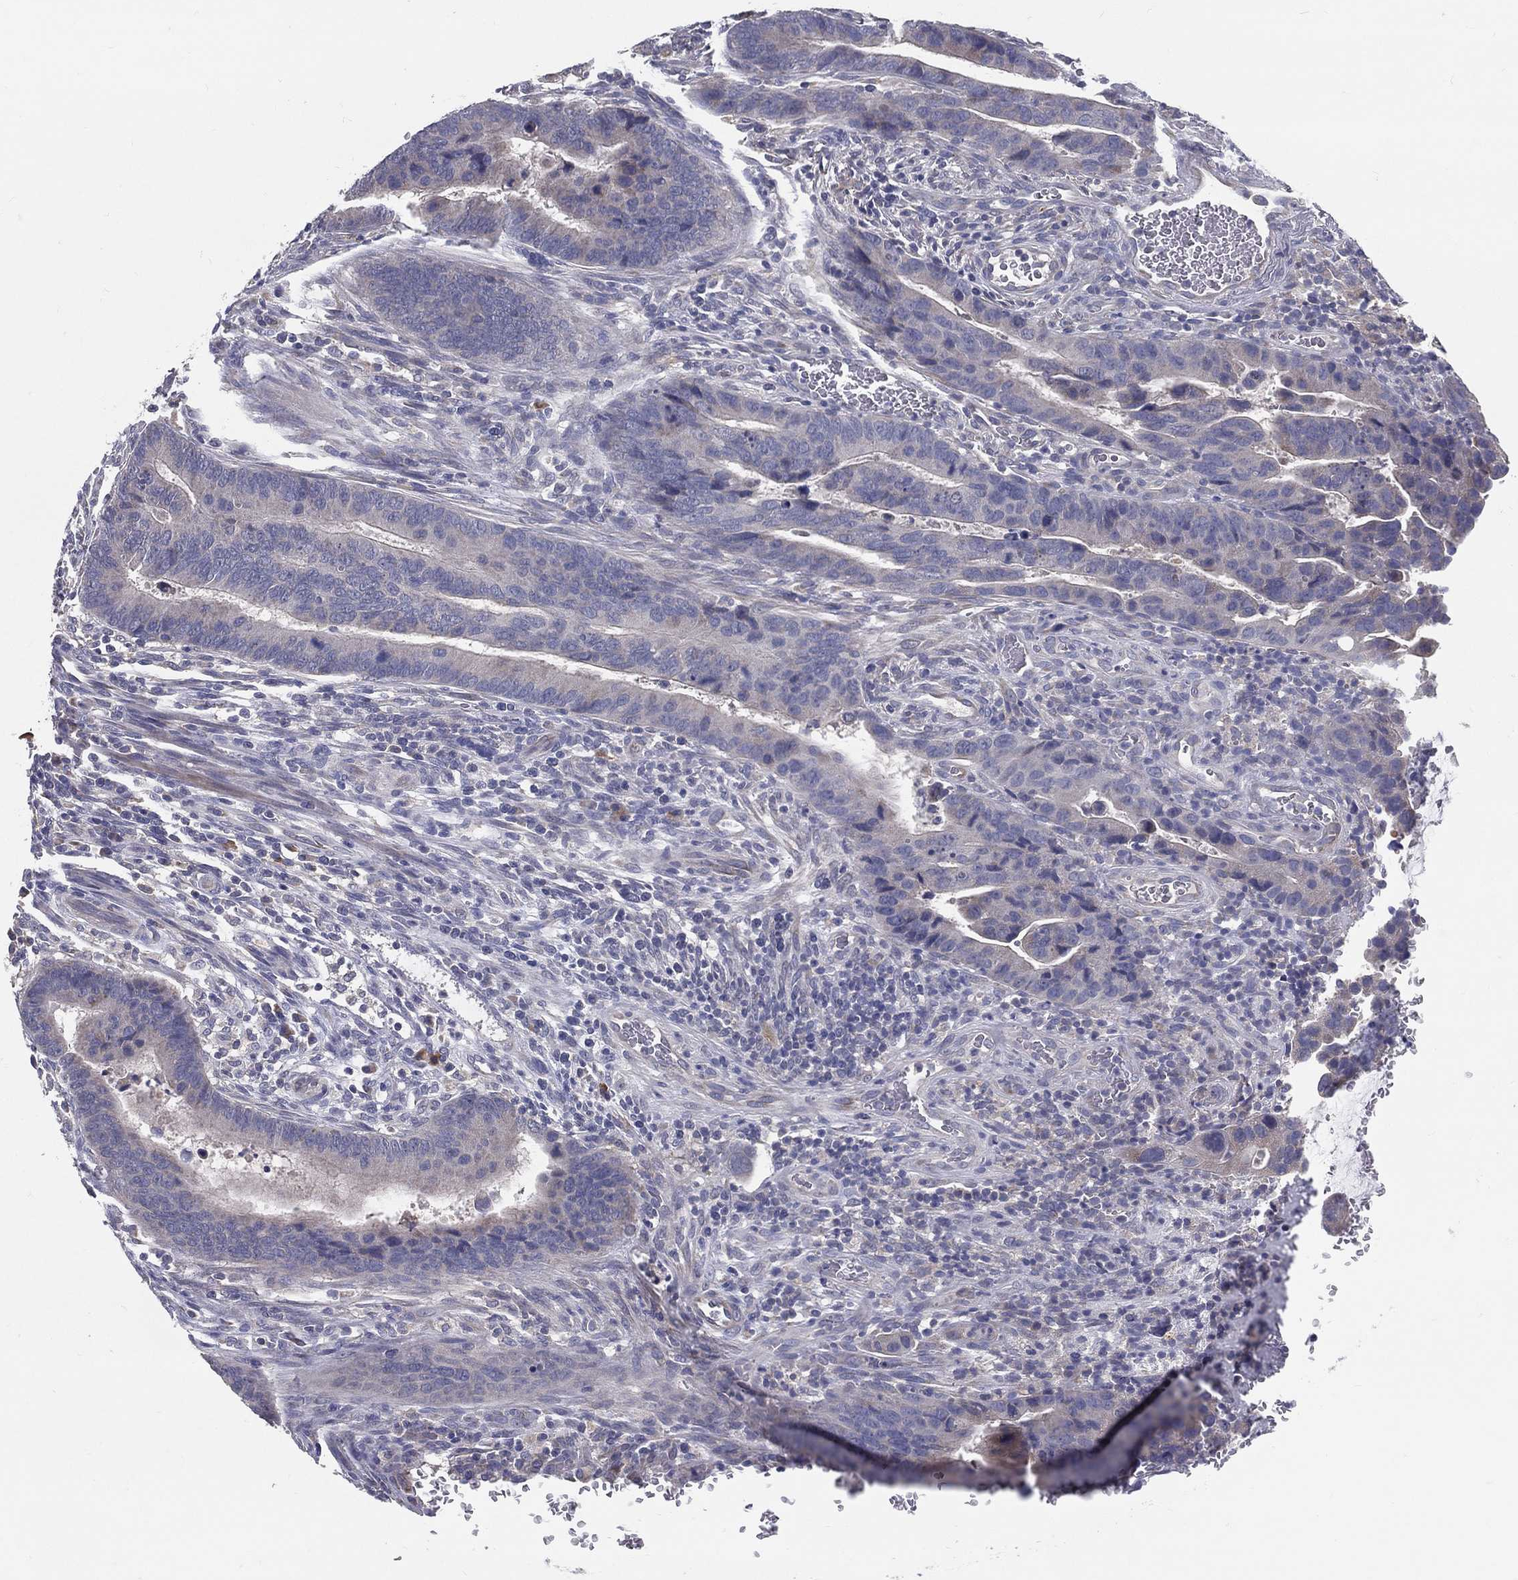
{"staining": {"intensity": "negative", "quantity": "none", "location": "none"}, "tissue": "colorectal cancer", "cell_type": "Tumor cells", "image_type": "cancer", "snomed": [{"axis": "morphology", "description": "Adenocarcinoma, NOS"}, {"axis": "topography", "description": "Colon"}], "caption": "Tumor cells are negative for brown protein staining in adenocarcinoma (colorectal). (DAB (3,3'-diaminobenzidine) immunohistochemistry with hematoxylin counter stain).", "gene": "PCSK1", "patient": {"sex": "female", "age": 56}}